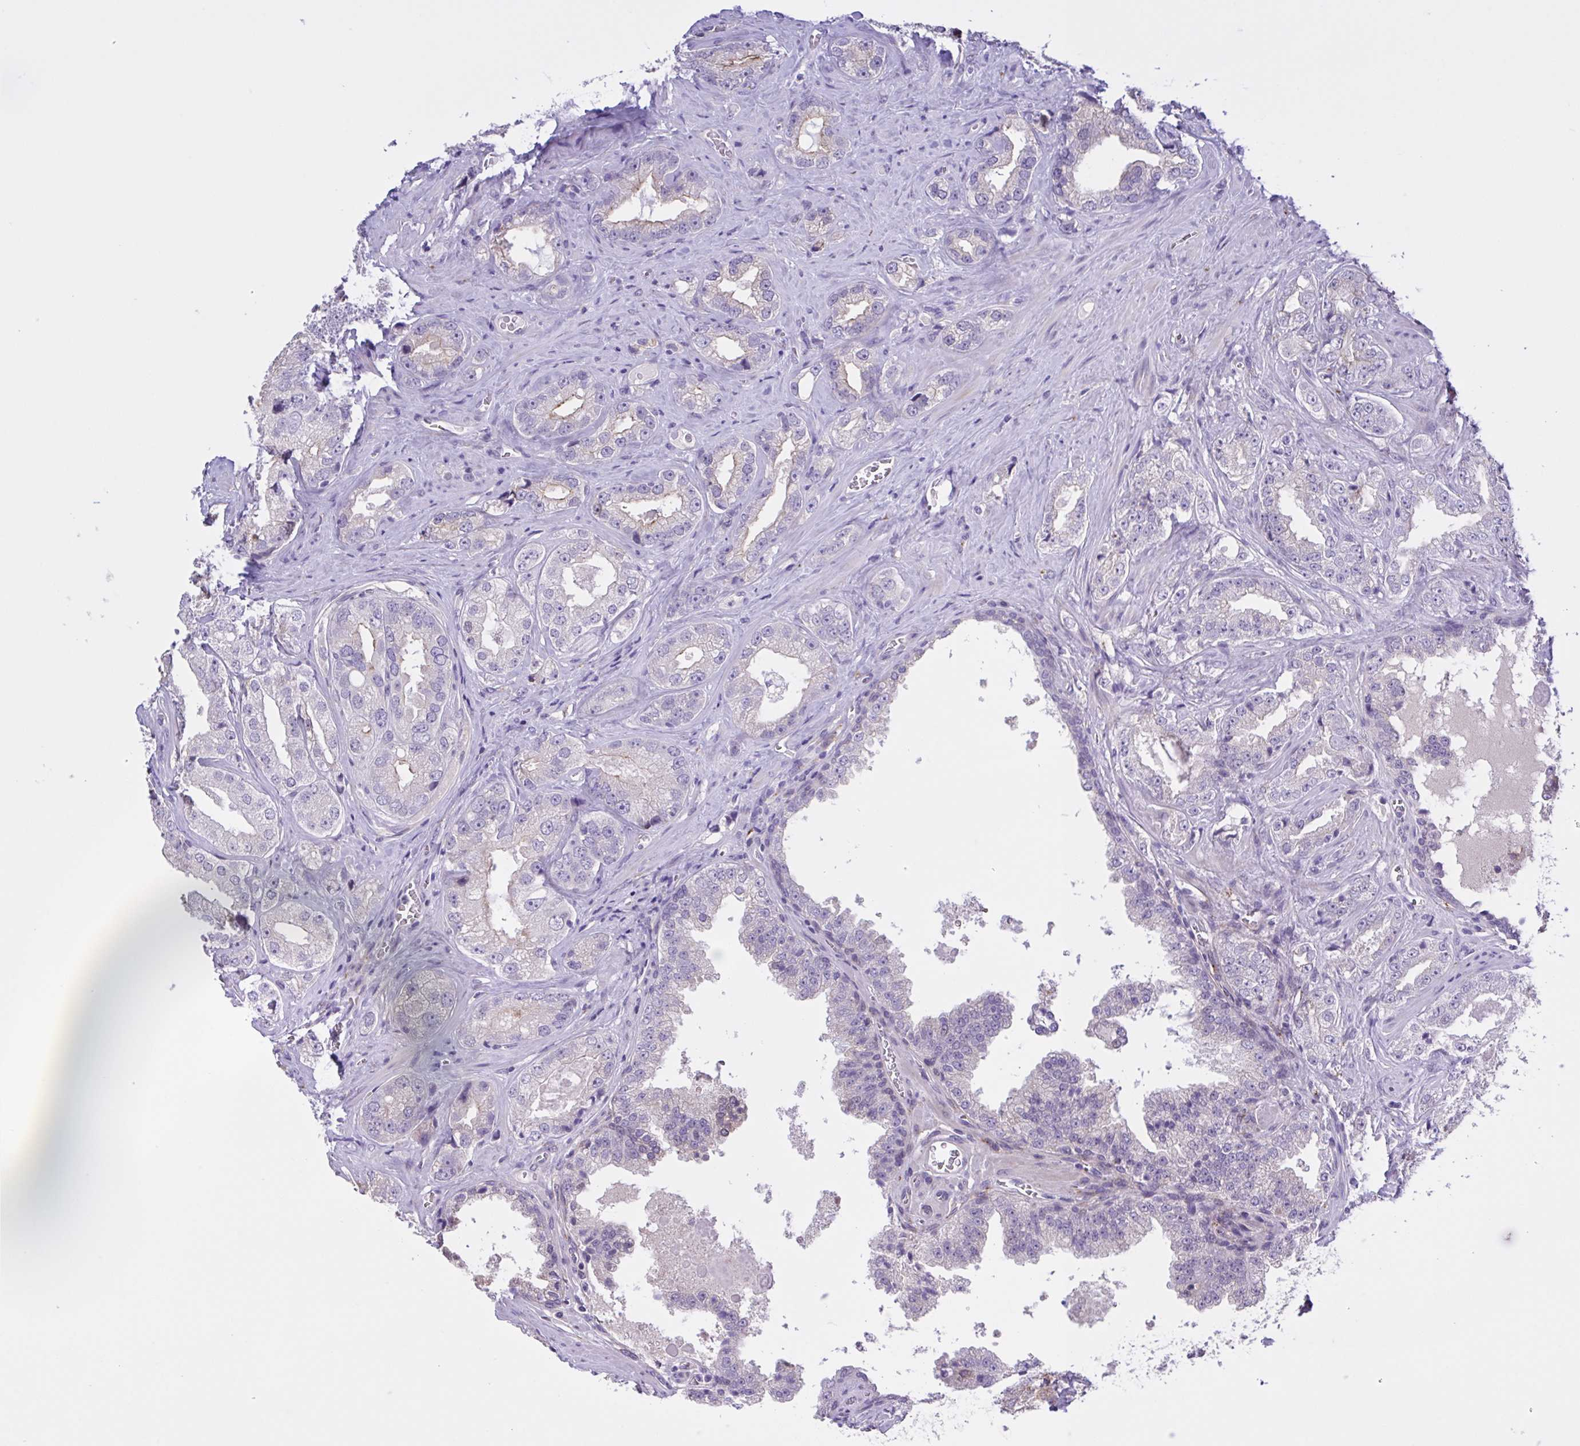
{"staining": {"intensity": "negative", "quantity": "none", "location": "none"}, "tissue": "prostate cancer", "cell_type": "Tumor cells", "image_type": "cancer", "snomed": [{"axis": "morphology", "description": "Adenocarcinoma, High grade"}, {"axis": "topography", "description": "Prostate"}], "caption": "This is an immunohistochemistry (IHC) micrograph of prostate adenocarcinoma (high-grade). There is no staining in tumor cells.", "gene": "MRGPRX2", "patient": {"sex": "male", "age": 67}}